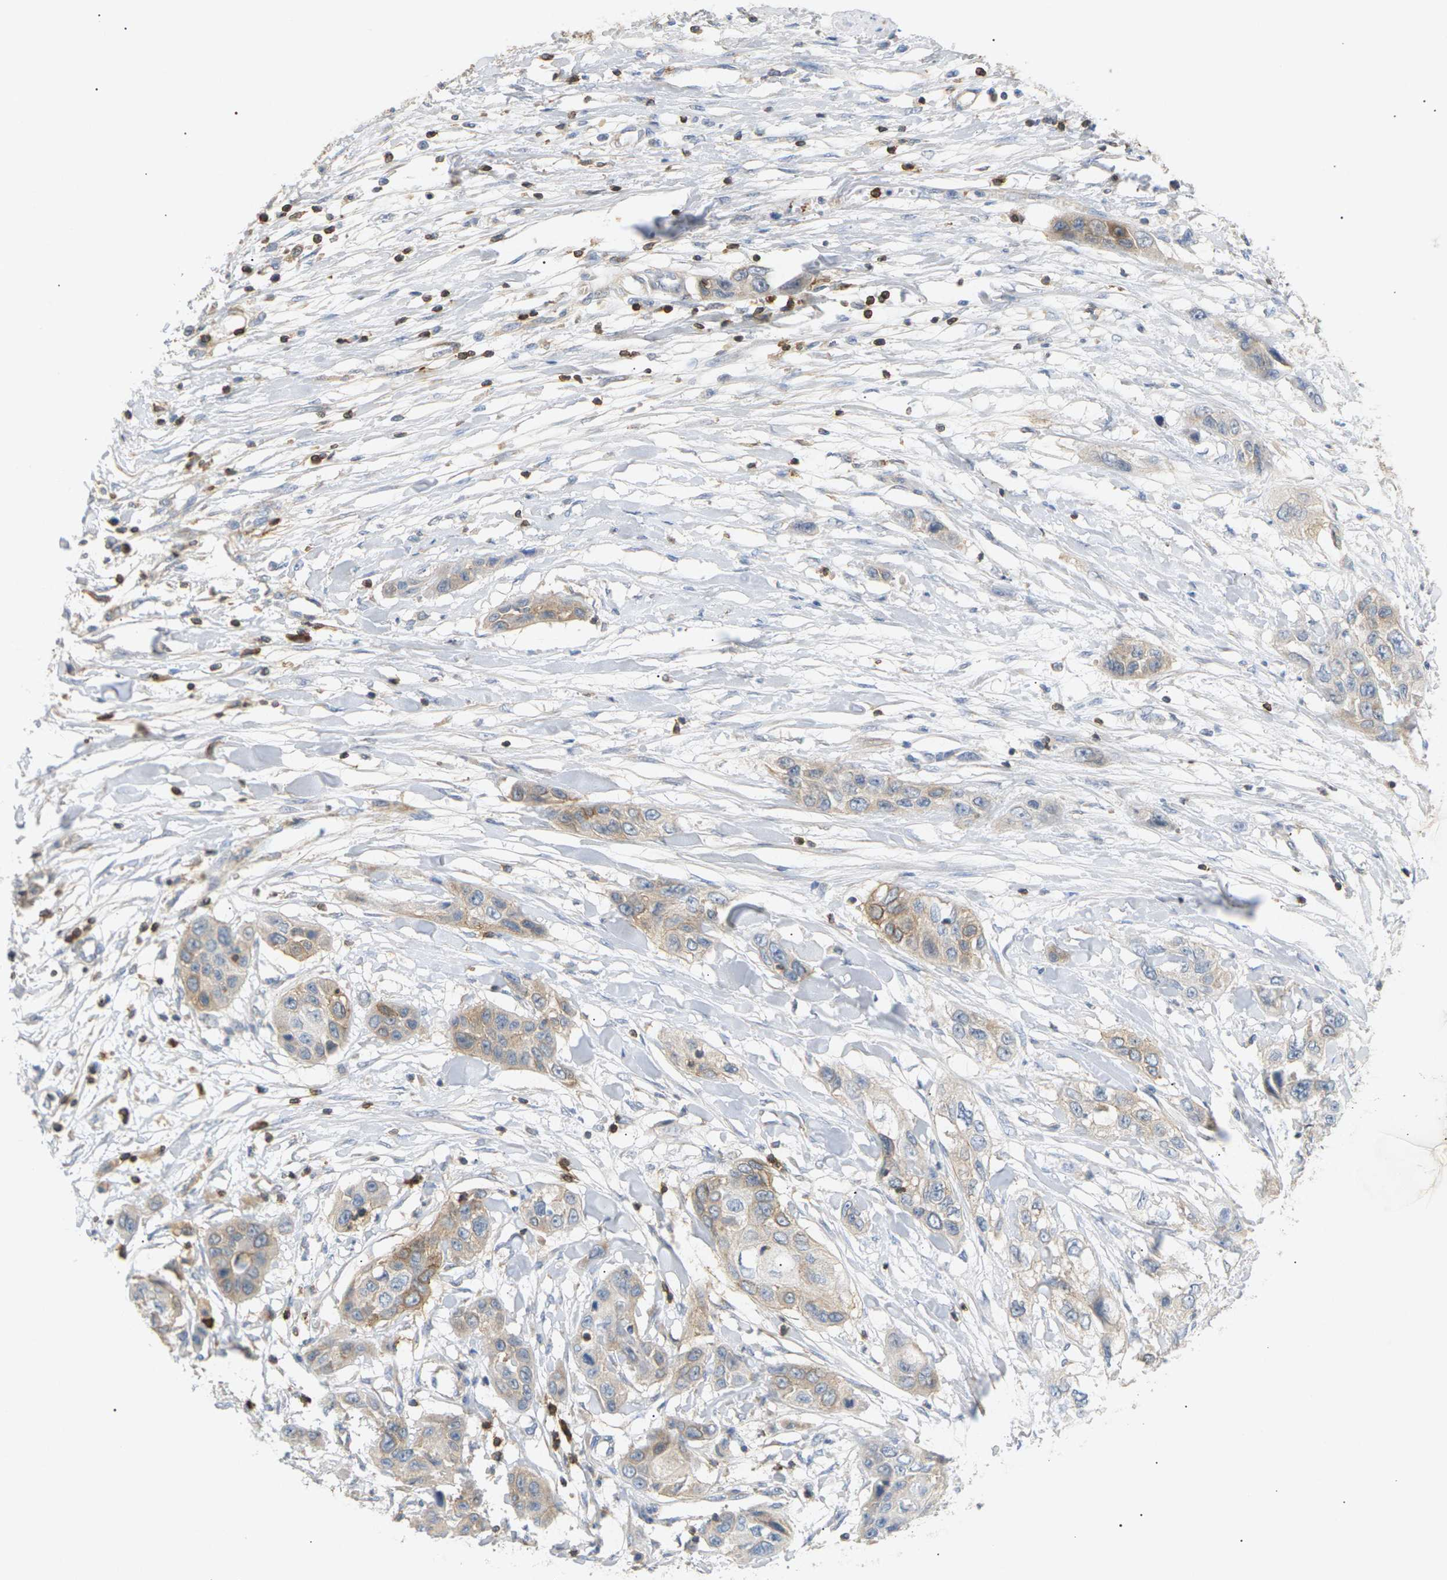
{"staining": {"intensity": "weak", "quantity": "25%-75%", "location": "cytoplasmic/membranous"}, "tissue": "pancreatic cancer", "cell_type": "Tumor cells", "image_type": "cancer", "snomed": [{"axis": "morphology", "description": "Adenocarcinoma, NOS"}, {"axis": "topography", "description": "Pancreas"}], "caption": "Immunohistochemistry (IHC) of pancreatic cancer demonstrates low levels of weak cytoplasmic/membranous positivity in about 25%-75% of tumor cells.", "gene": "LIME1", "patient": {"sex": "female", "age": 70}}